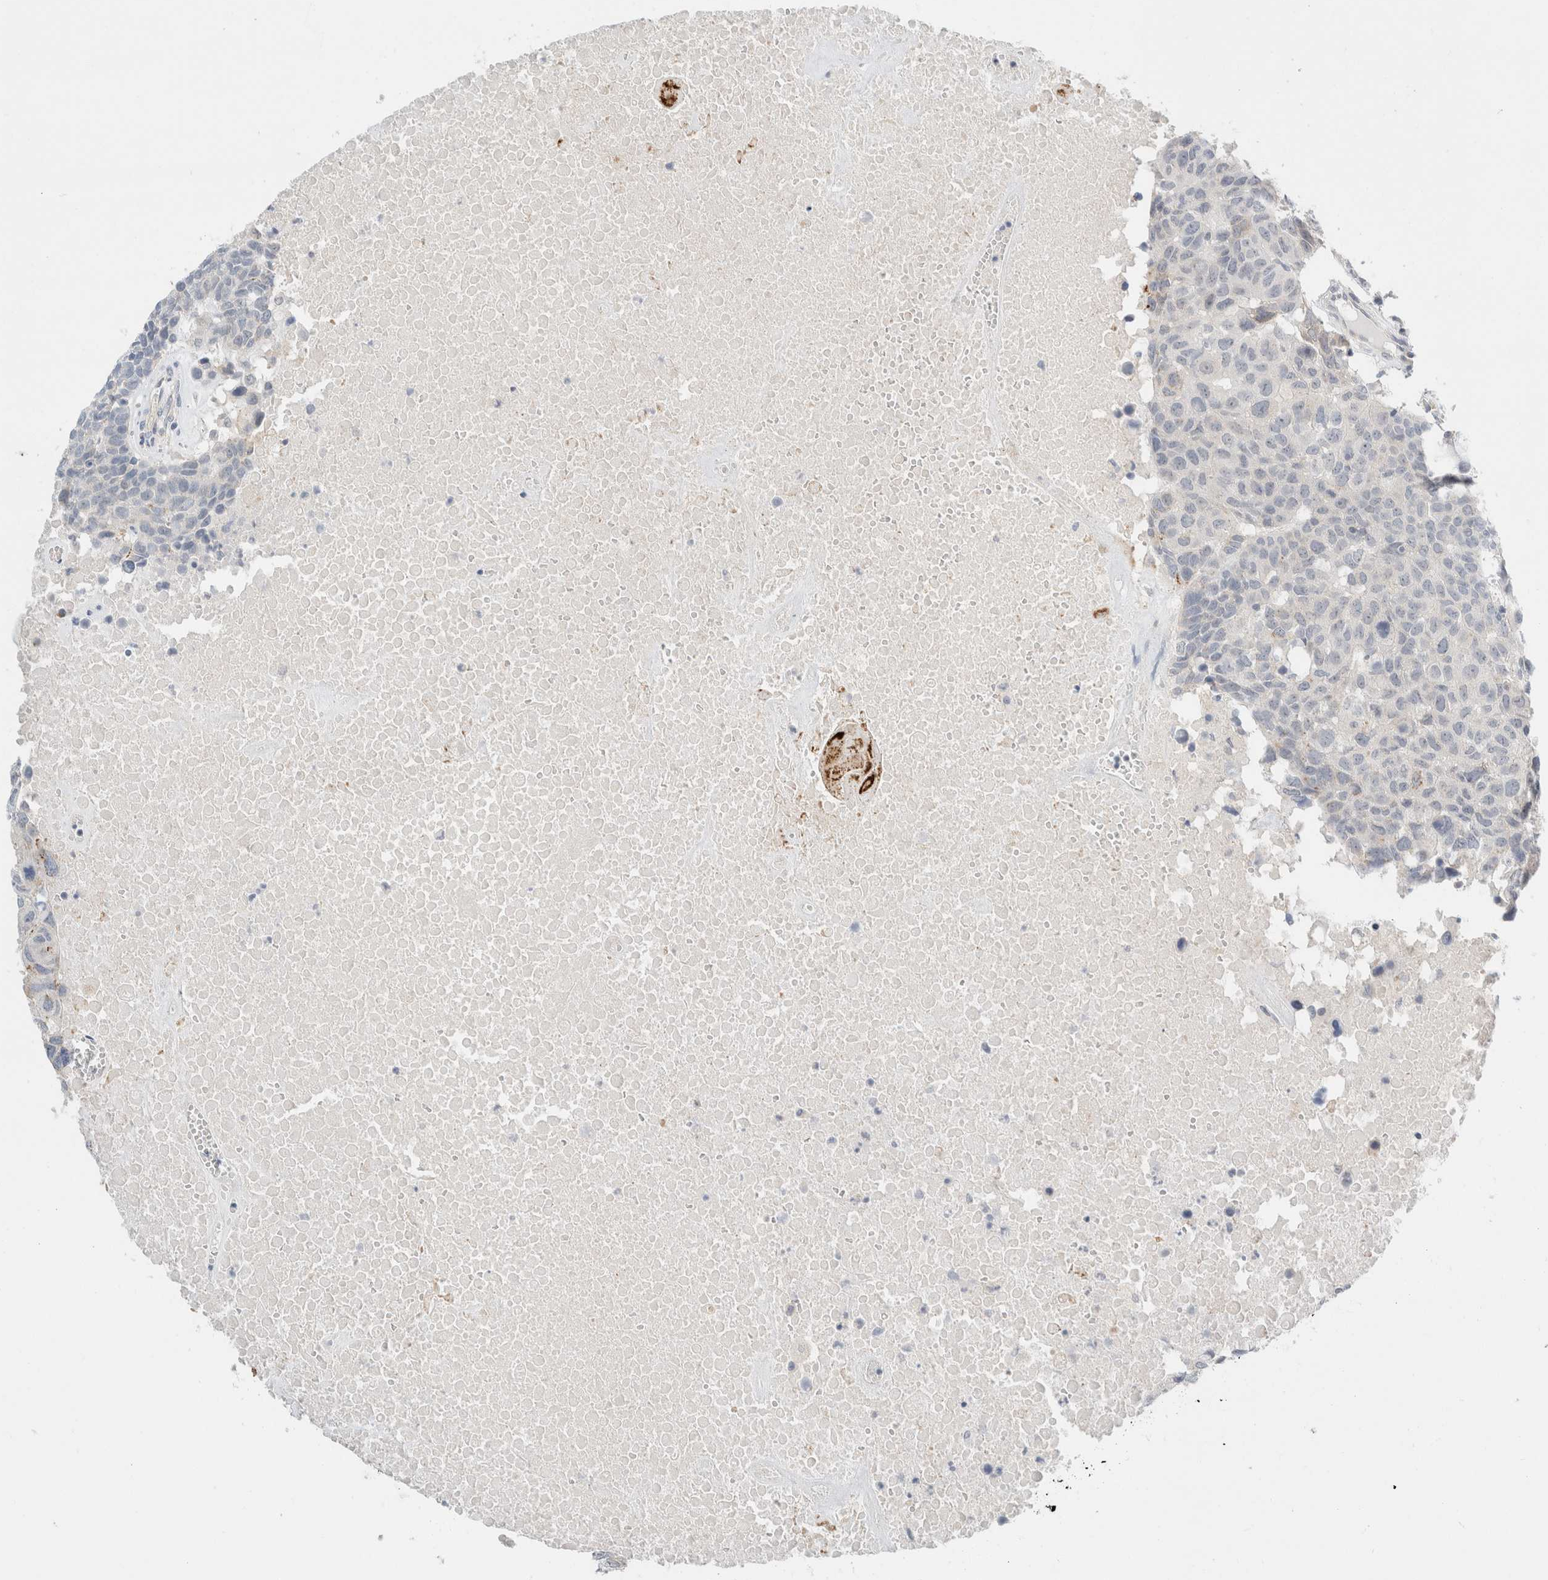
{"staining": {"intensity": "negative", "quantity": "none", "location": "none"}, "tissue": "head and neck cancer", "cell_type": "Tumor cells", "image_type": "cancer", "snomed": [{"axis": "morphology", "description": "Squamous cell carcinoma, NOS"}, {"axis": "topography", "description": "Head-Neck"}], "caption": "An immunohistochemistry (IHC) photomicrograph of head and neck squamous cell carcinoma is shown. There is no staining in tumor cells of head and neck squamous cell carcinoma.", "gene": "SDR16C5", "patient": {"sex": "male", "age": 66}}